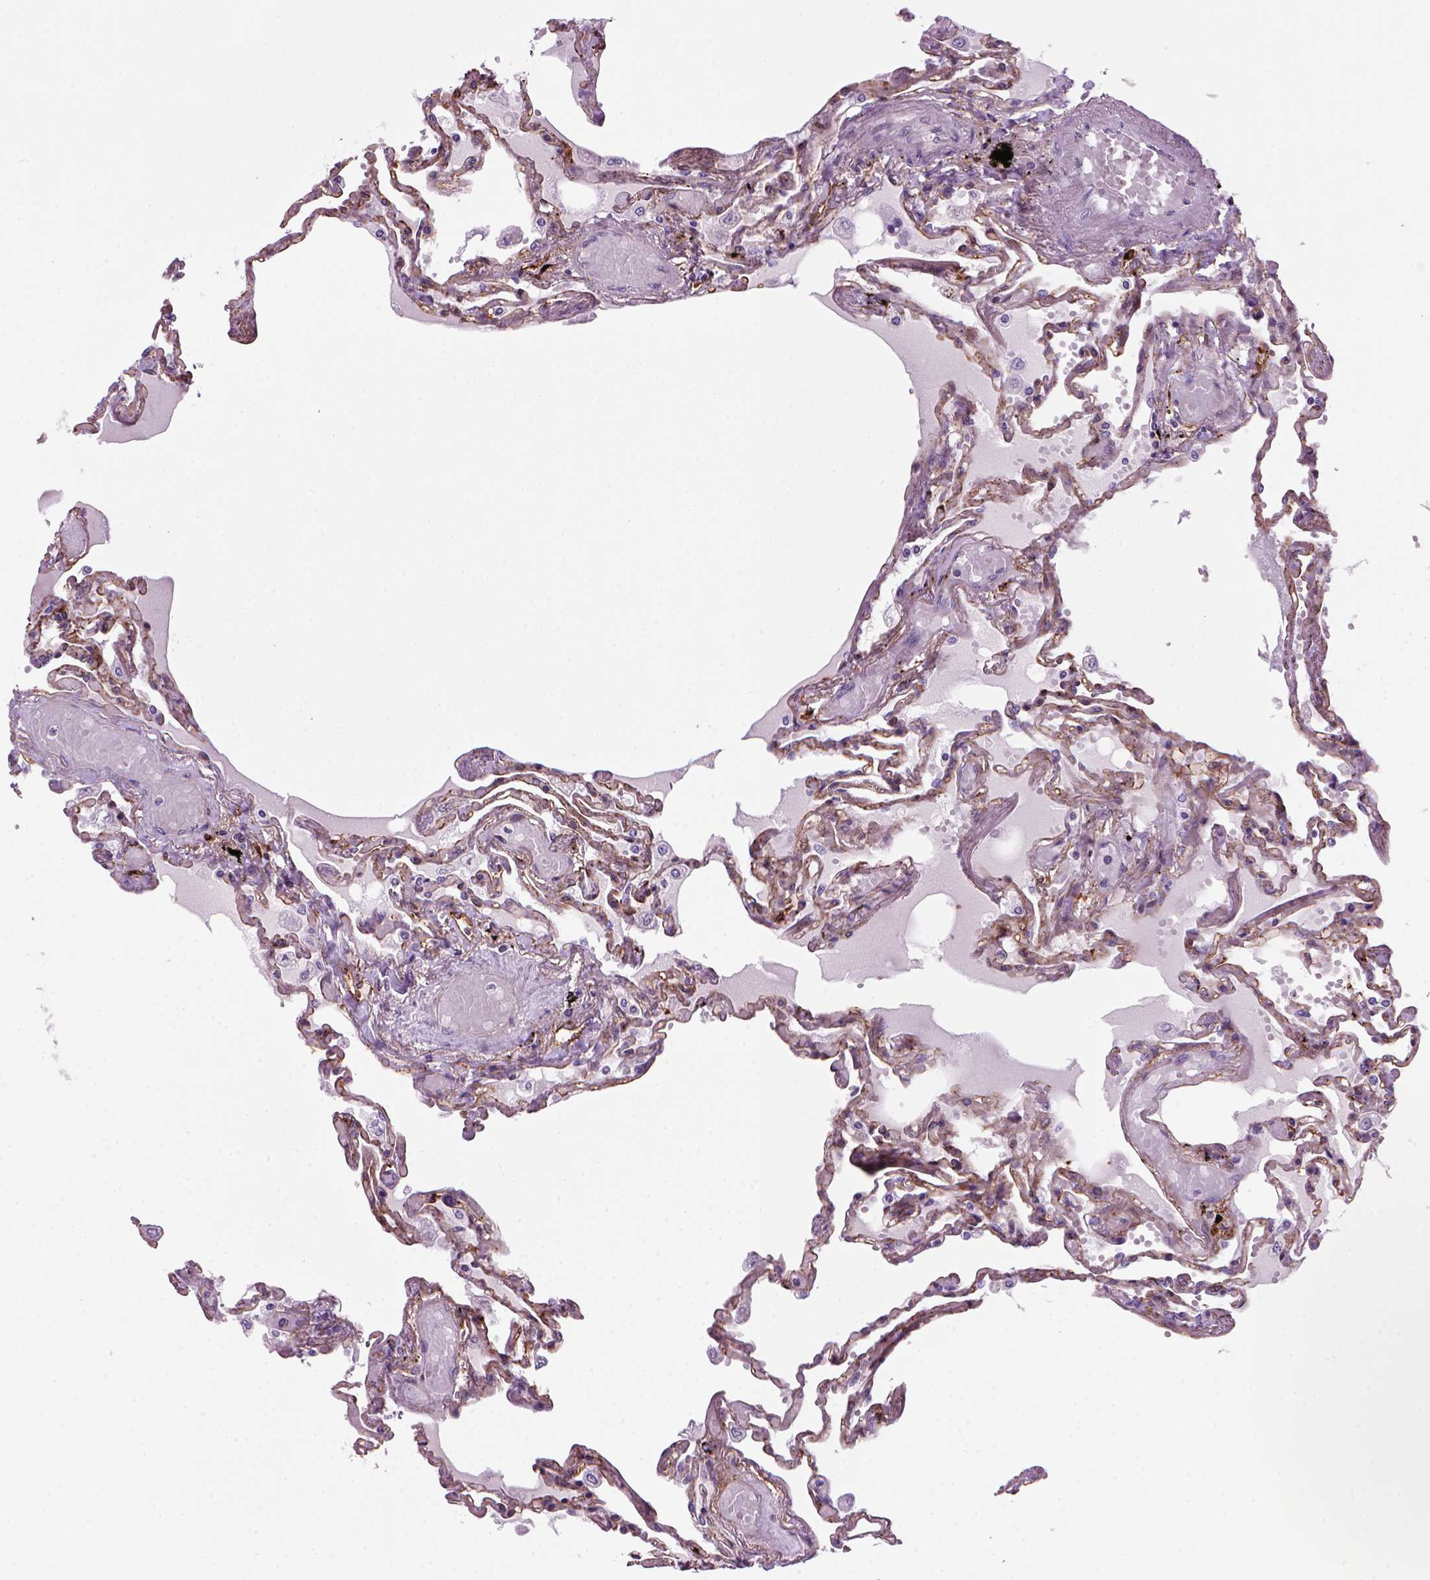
{"staining": {"intensity": "moderate", "quantity": ">75%", "location": "cytoplasmic/membranous"}, "tissue": "lung", "cell_type": "Alveolar cells", "image_type": "normal", "snomed": [{"axis": "morphology", "description": "Normal tissue, NOS"}, {"axis": "morphology", "description": "Adenocarcinoma, NOS"}, {"axis": "topography", "description": "Cartilage tissue"}, {"axis": "topography", "description": "Lung"}], "caption": "Immunohistochemical staining of normal human lung displays moderate cytoplasmic/membranous protein staining in about >75% of alveolar cells. (brown staining indicates protein expression, while blue staining denotes nuclei).", "gene": "MARCKS", "patient": {"sex": "female", "age": 67}}